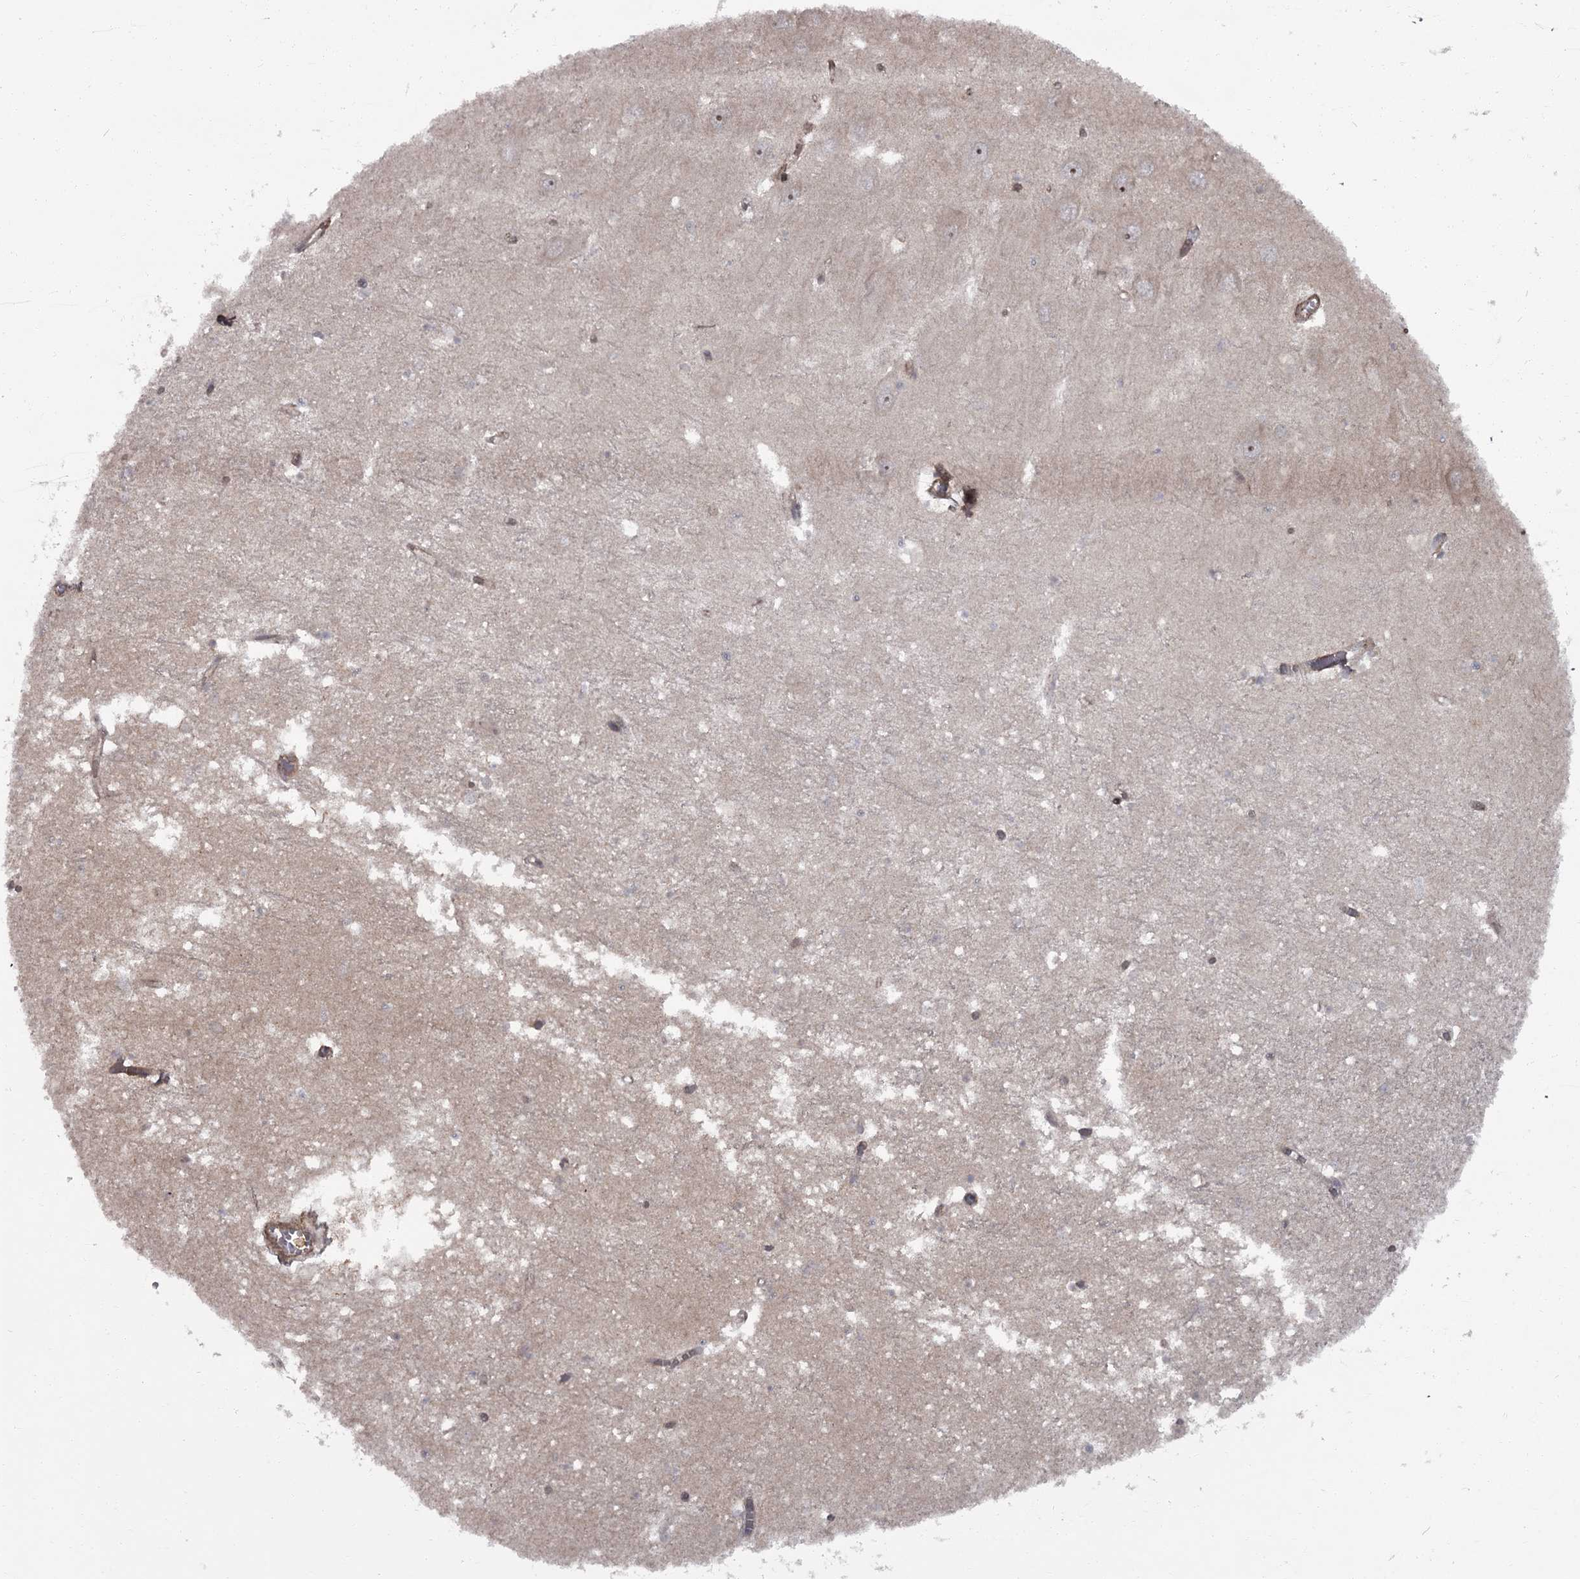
{"staining": {"intensity": "negative", "quantity": "none", "location": "none"}, "tissue": "hippocampus", "cell_type": "Glial cells", "image_type": "normal", "snomed": [{"axis": "morphology", "description": "Normal tissue, NOS"}, {"axis": "topography", "description": "Hippocampus"}], "caption": "Immunohistochemistry (IHC) of benign hippocampus demonstrates no staining in glial cells. Nuclei are stained in blue.", "gene": "THAP9", "patient": {"sex": "male", "age": 70}}